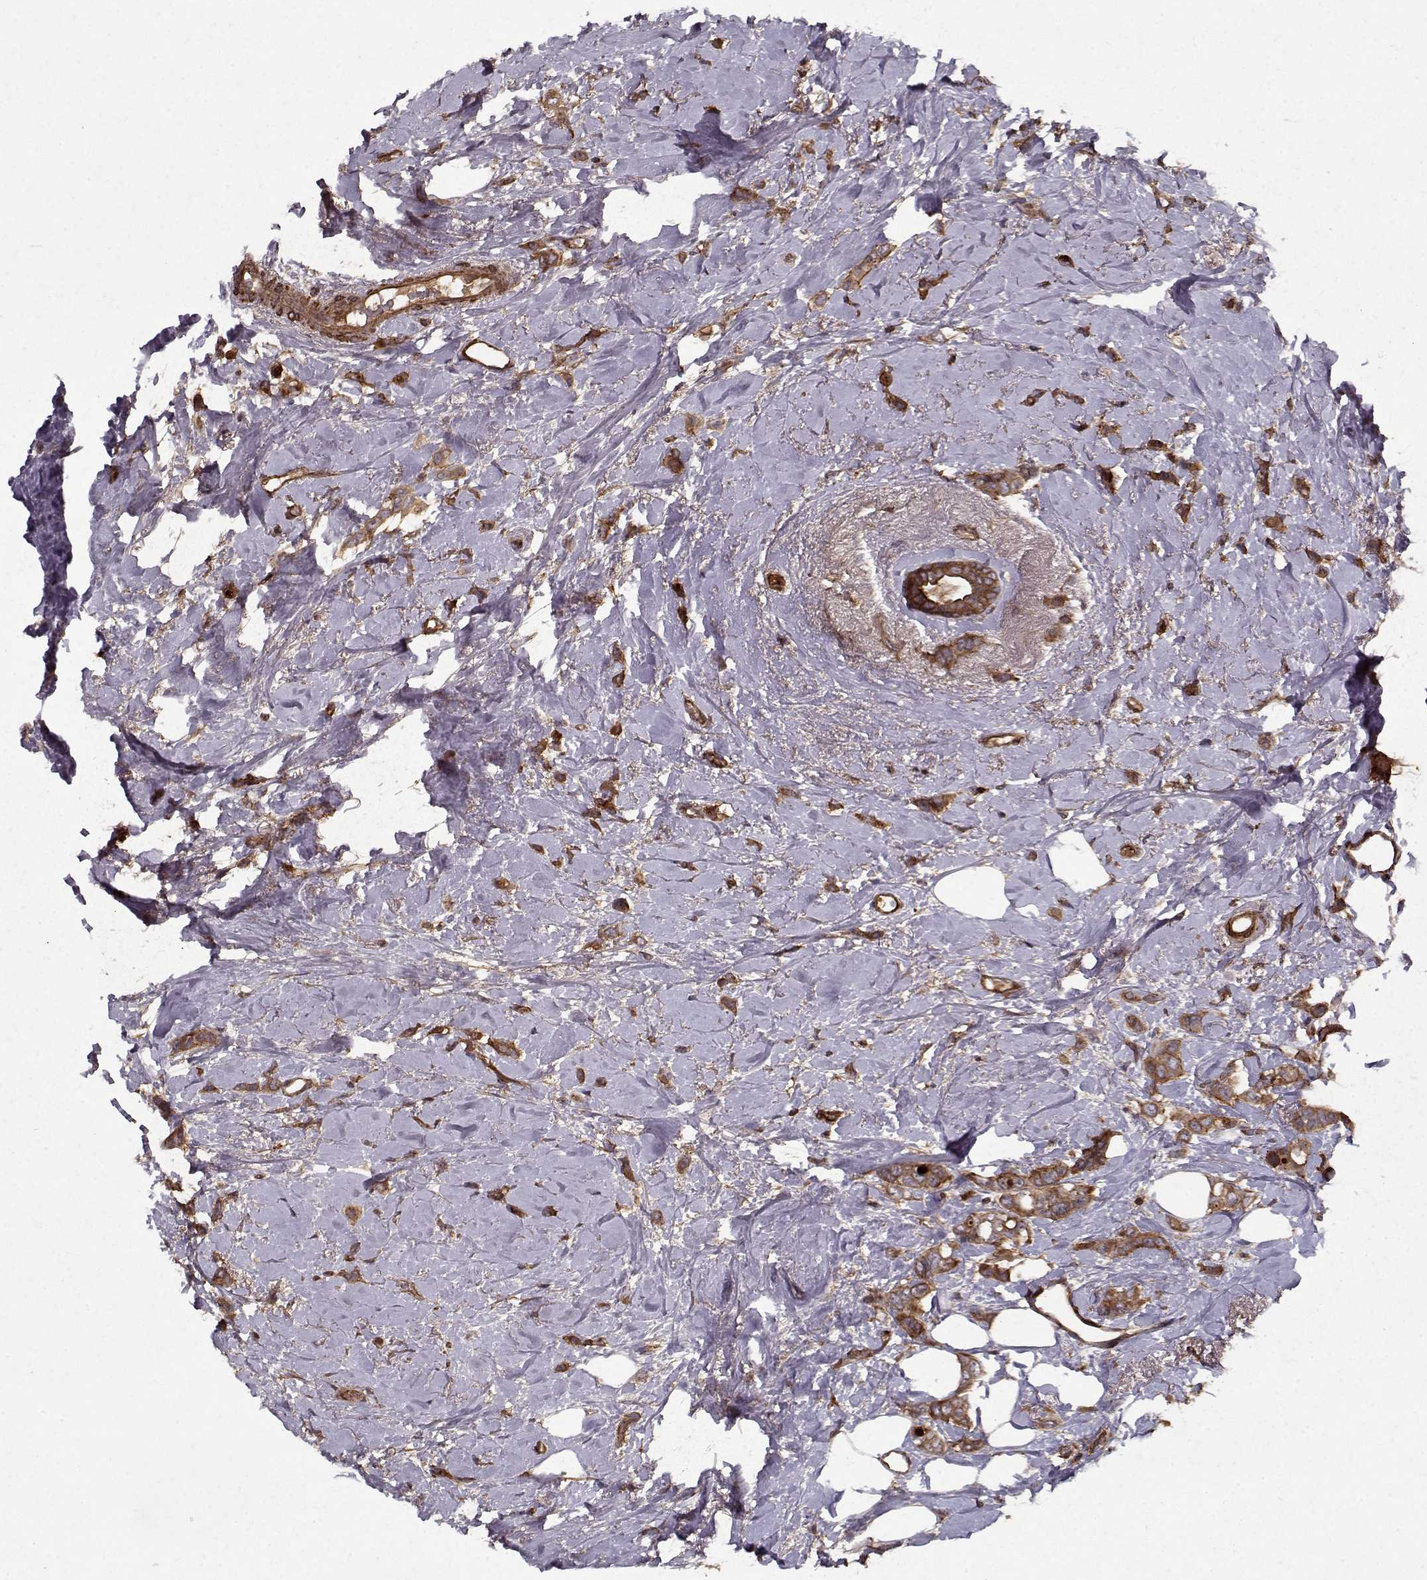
{"staining": {"intensity": "strong", "quantity": ">75%", "location": "cytoplasmic/membranous"}, "tissue": "breast cancer", "cell_type": "Tumor cells", "image_type": "cancer", "snomed": [{"axis": "morphology", "description": "Lobular carcinoma"}, {"axis": "topography", "description": "Breast"}], "caption": "High-power microscopy captured an immunohistochemistry (IHC) image of lobular carcinoma (breast), revealing strong cytoplasmic/membranous expression in approximately >75% of tumor cells.", "gene": "PPP1R12A", "patient": {"sex": "female", "age": 66}}